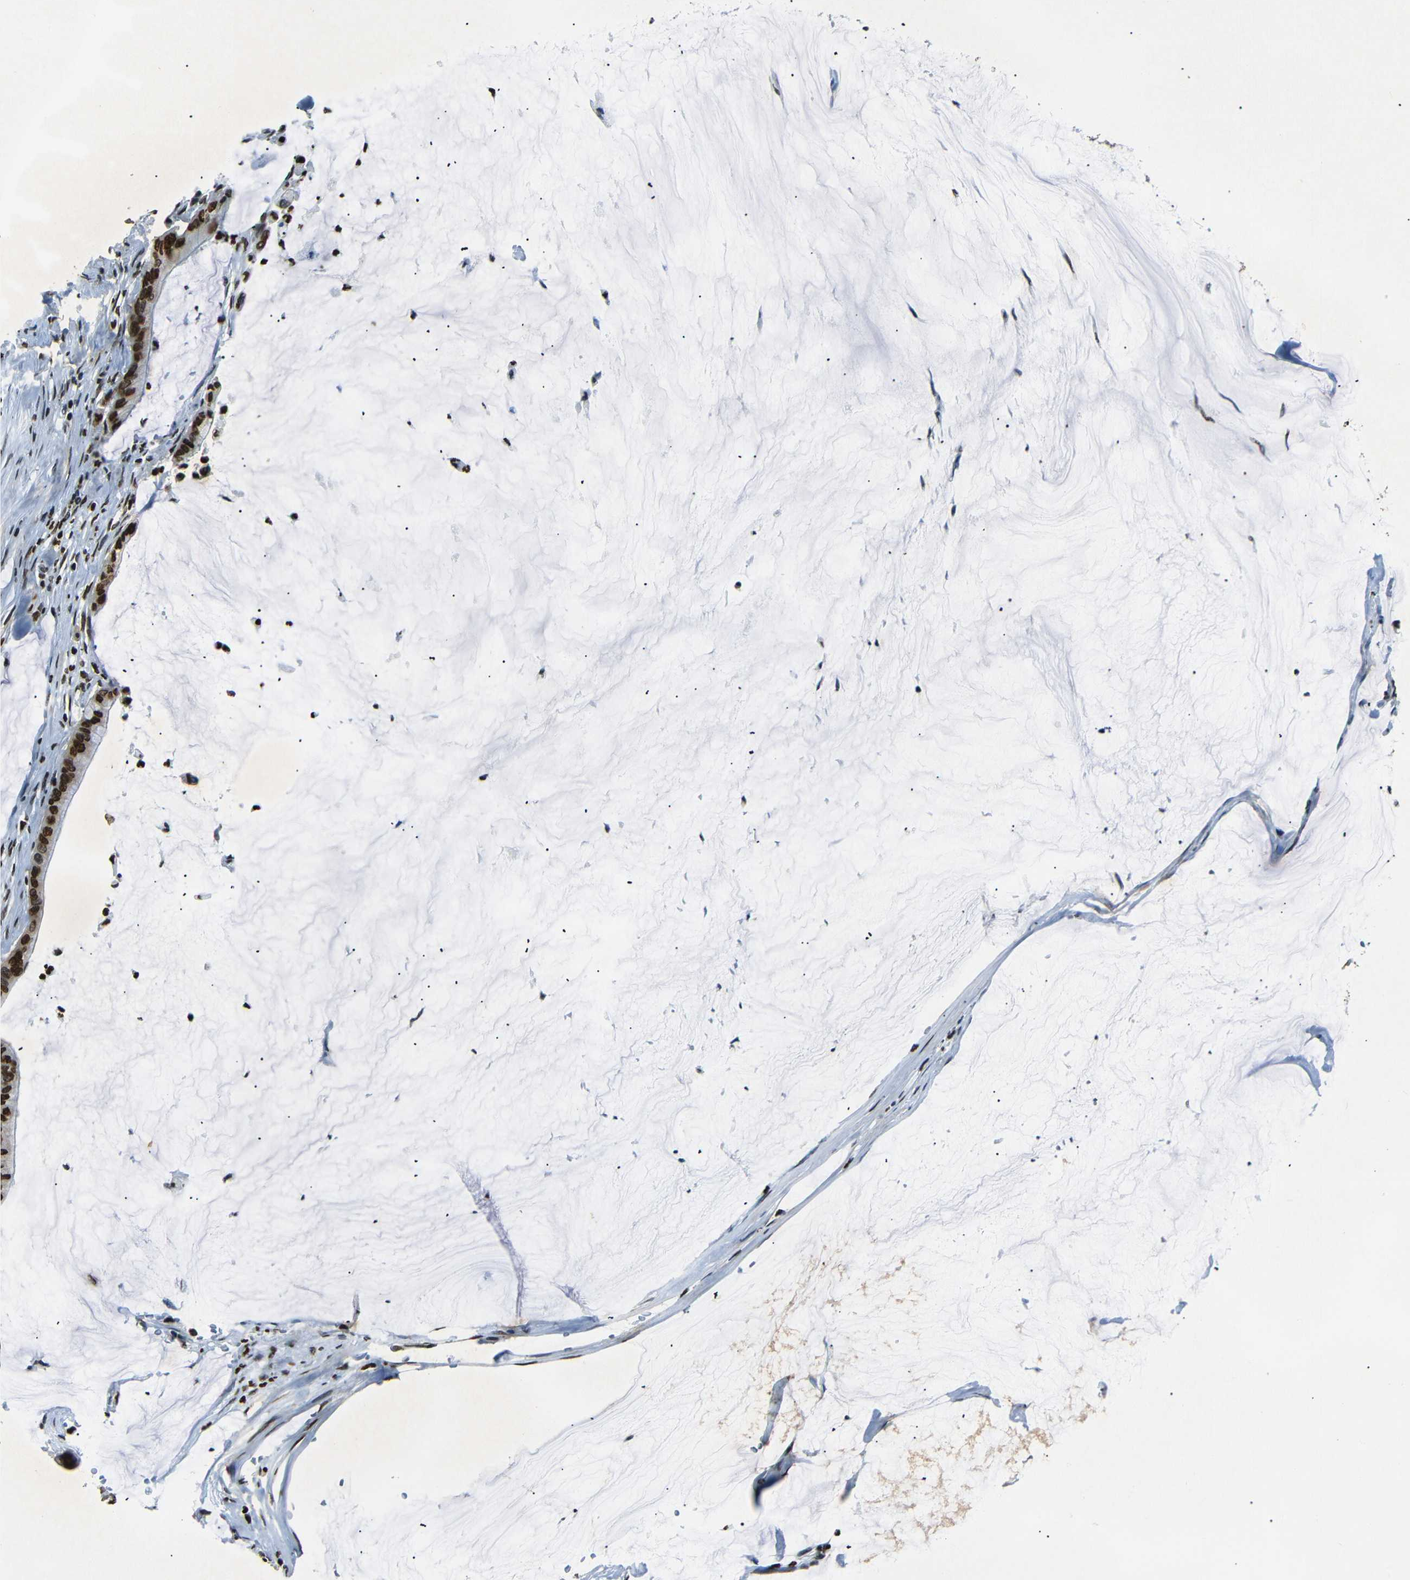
{"staining": {"intensity": "strong", "quantity": ">75%", "location": "nuclear"}, "tissue": "pancreatic cancer", "cell_type": "Tumor cells", "image_type": "cancer", "snomed": [{"axis": "morphology", "description": "Adenocarcinoma, NOS"}, {"axis": "topography", "description": "Pancreas"}], "caption": "DAB (3,3'-diaminobenzidine) immunohistochemical staining of human adenocarcinoma (pancreatic) exhibits strong nuclear protein staining in about >75% of tumor cells. (IHC, brightfield microscopy, high magnification).", "gene": "HMGN1", "patient": {"sex": "male", "age": 41}}